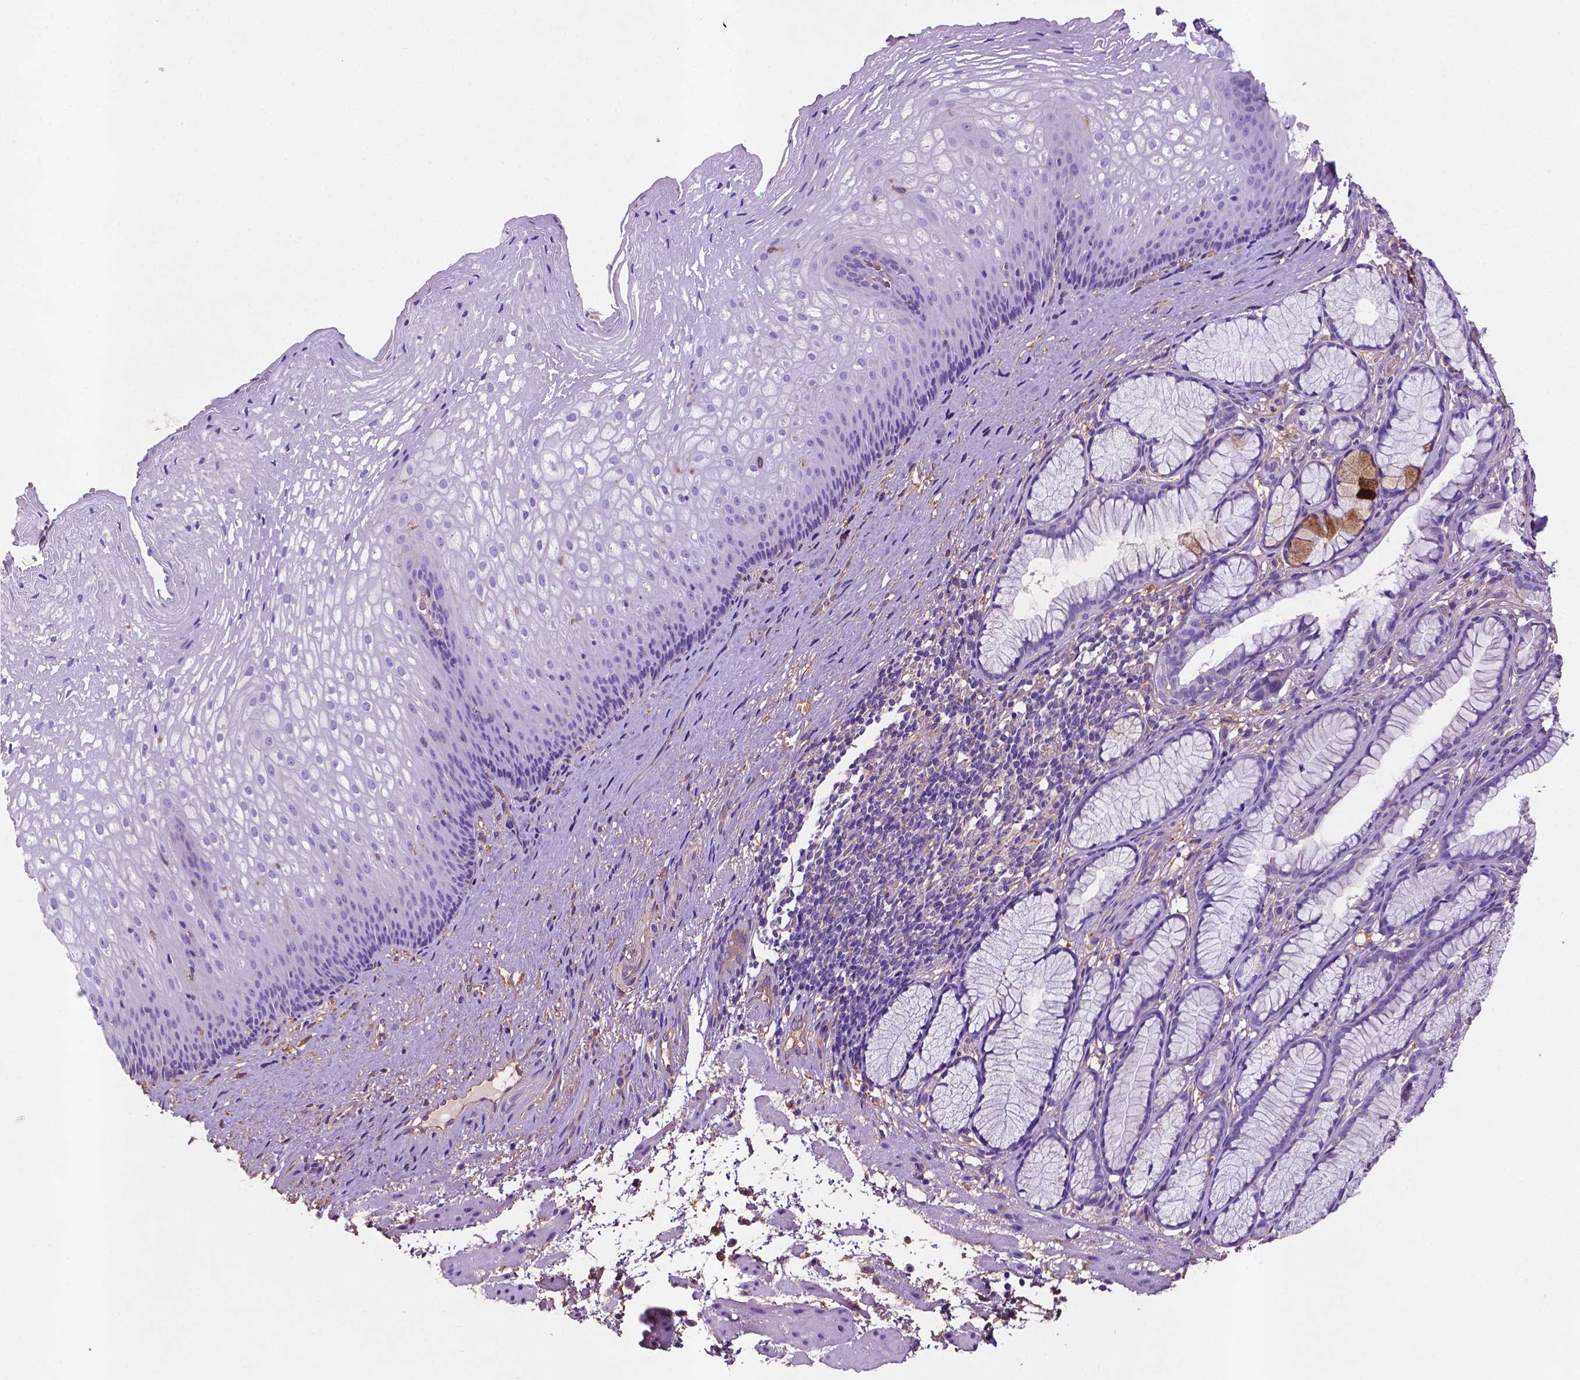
{"staining": {"intensity": "negative", "quantity": "none", "location": "none"}, "tissue": "esophagus", "cell_type": "Squamous epithelial cells", "image_type": "normal", "snomed": [{"axis": "morphology", "description": "Normal tissue, NOS"}, {"axis": "topography", "description": "Esophagus"}], "caption": "Immunohistochemistry of normal esophagus reveals no positivity in squamous epithelial cells.", "gene": "GDPD5", "patient": {"sex": "male", "age": 76}}